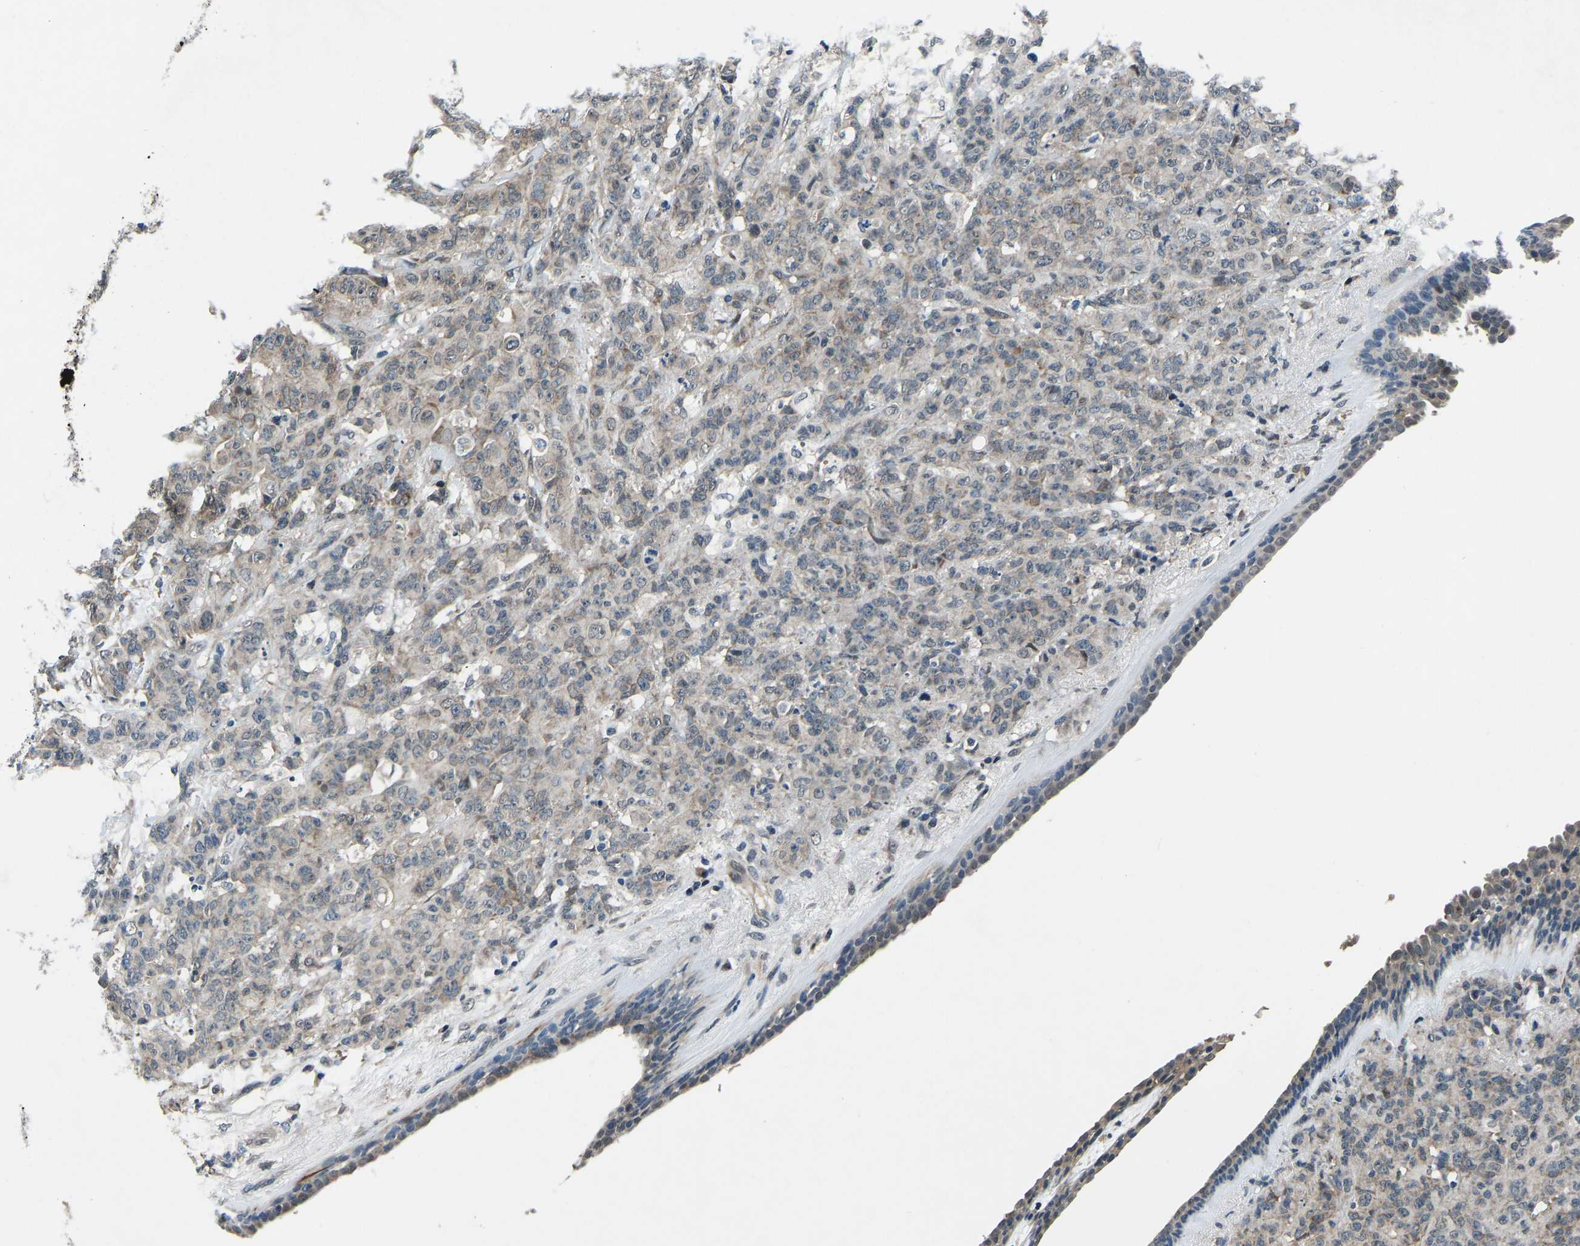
{"staining": {"intensity": "weak", "quantity": ">75%", "location": "cytoplasmic/membranous"}, "tissue": "breast cancer", "cell_type": "Tumor cells", "image_type": "cancer", "snomed": [{"axis": "morphology", "description": "Normal tissue, NOS"}, {"axis": "morphology", "description": "Duct carcinoma"}, {"axis": "topography", "description": "Breast"}], "caption": "About >75% of tumor cells in human breast cancer (invasive ductal carcinoma) show weak cytoplasmic/membranous protein positivity as visualized by brown immunohistochemical staining.", "gene": "RLIM", "patient": {"sex": "female", "age": 40}}